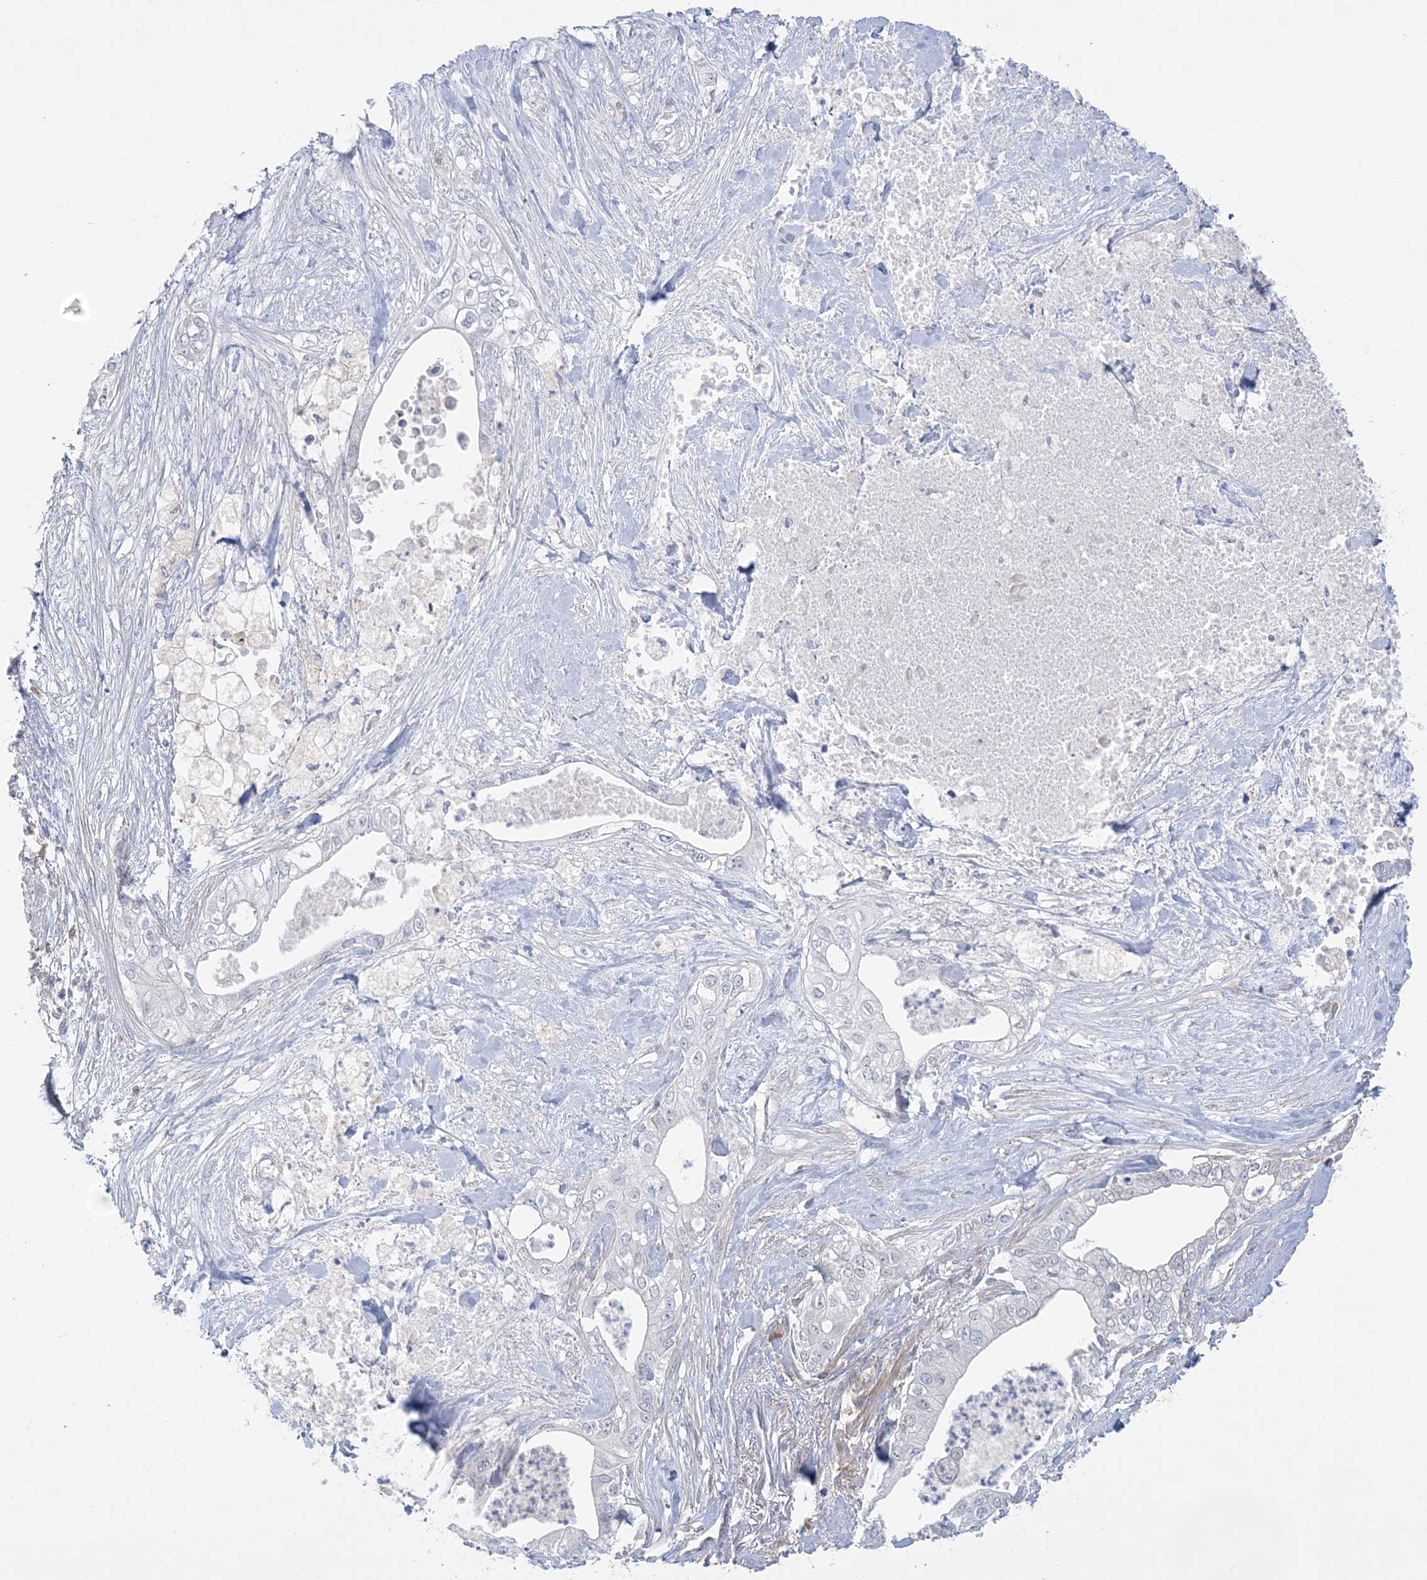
{"staining": {"intensity": "negative", "quantity": "none", "location": "none"}, "tissue": "pancreatic cancer", "cell_type": "Tumor cells", "image_type": "cancer", "snomed": [{"axis": "morphology", "description": "Adenocarcinoma, NOS"}, {"axis": "topography", "description": "Pancreas"}], "caption": "The image displays no significant expression in tumor cells of adenocarcinoma (pancreatic).", "gene": "HAAO", "patient": {"sex": "female", "age": 78}}